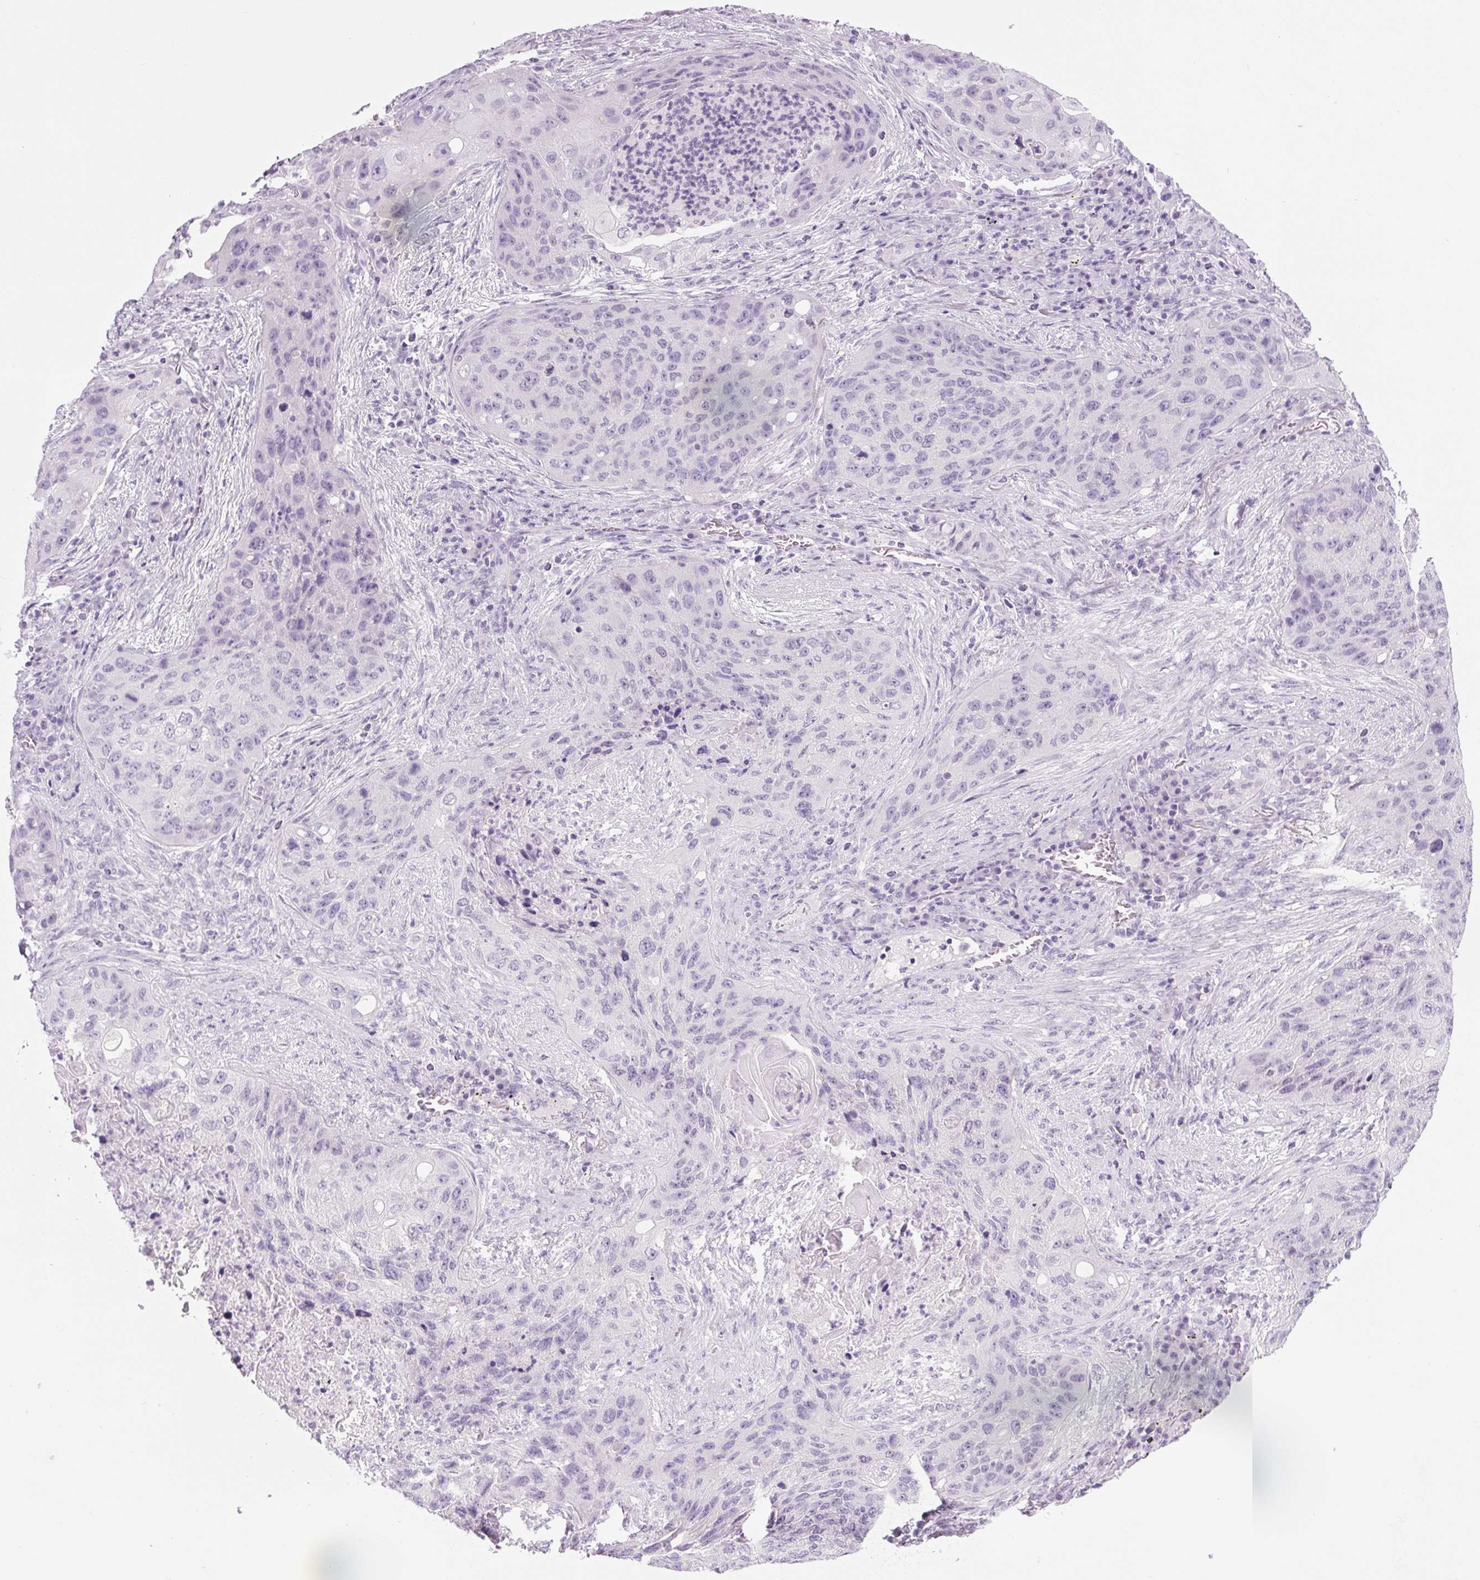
{"staining": {"intensity": "negative", "quantity": "none", "location": "none"}, "tissue": "lung cancer", "cell_type": "Tumor cells", "image_type": "cancer", "snomed": [{"axis": "morphology", "description": "Squamous cell carcinoma, NOS"}, {"axis": "topography", "description": "Lung"}], "caption": "Immunohistochemistry image of neoplastic tissue: human lung squamous cell carcinoma stained with DAB (3,3'-diaminobenzidine) displays no significant protein expression in tumor cells.", "gene": "COL9A2", "patient": {"sex": "female", "age": 63}}